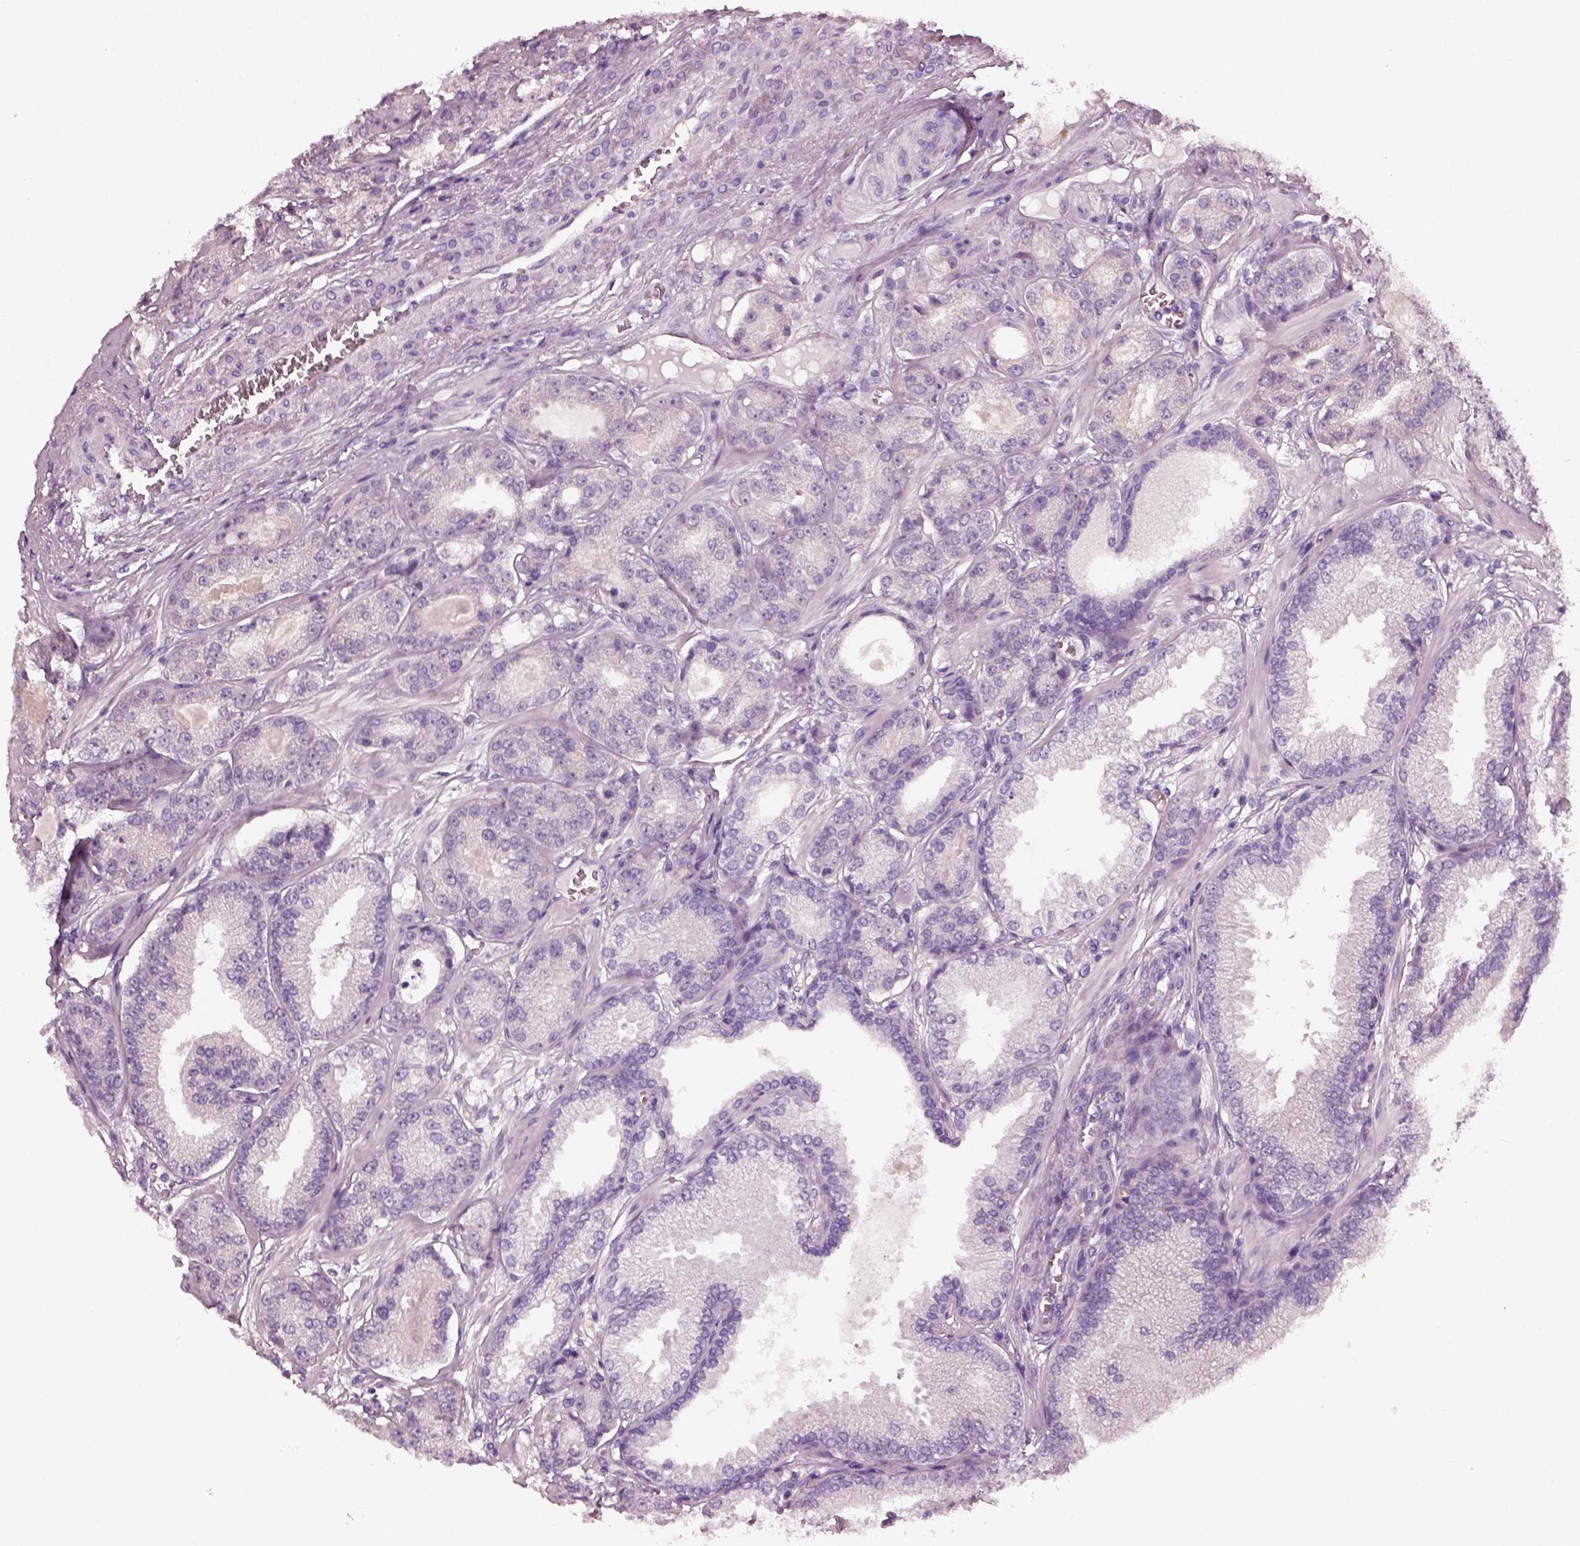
{"staining": {"intensity": "negative", "quantity": "none", "location": "none"}, "tissue": "prostate cancer", "cell_type": "Tumor cells", "image_type": "cancer", "snomed": [{"axis": "morphology", "description": "Adenocarcinoma, NOS"}, {"axis": "topography", "description": "Prostate"}], "caption": "Prostate adenocarcinoma was stained to show a protein in brown. There is no significant staining in tumor cells. (Stains: DAB immunohistochemistry (IHC) with hematoxylin counter stain, Microscopy: brightfield microscopy at high magnification).", "gene": "ELSPBP1", "patient": {"sex": "male", "age": 64}}